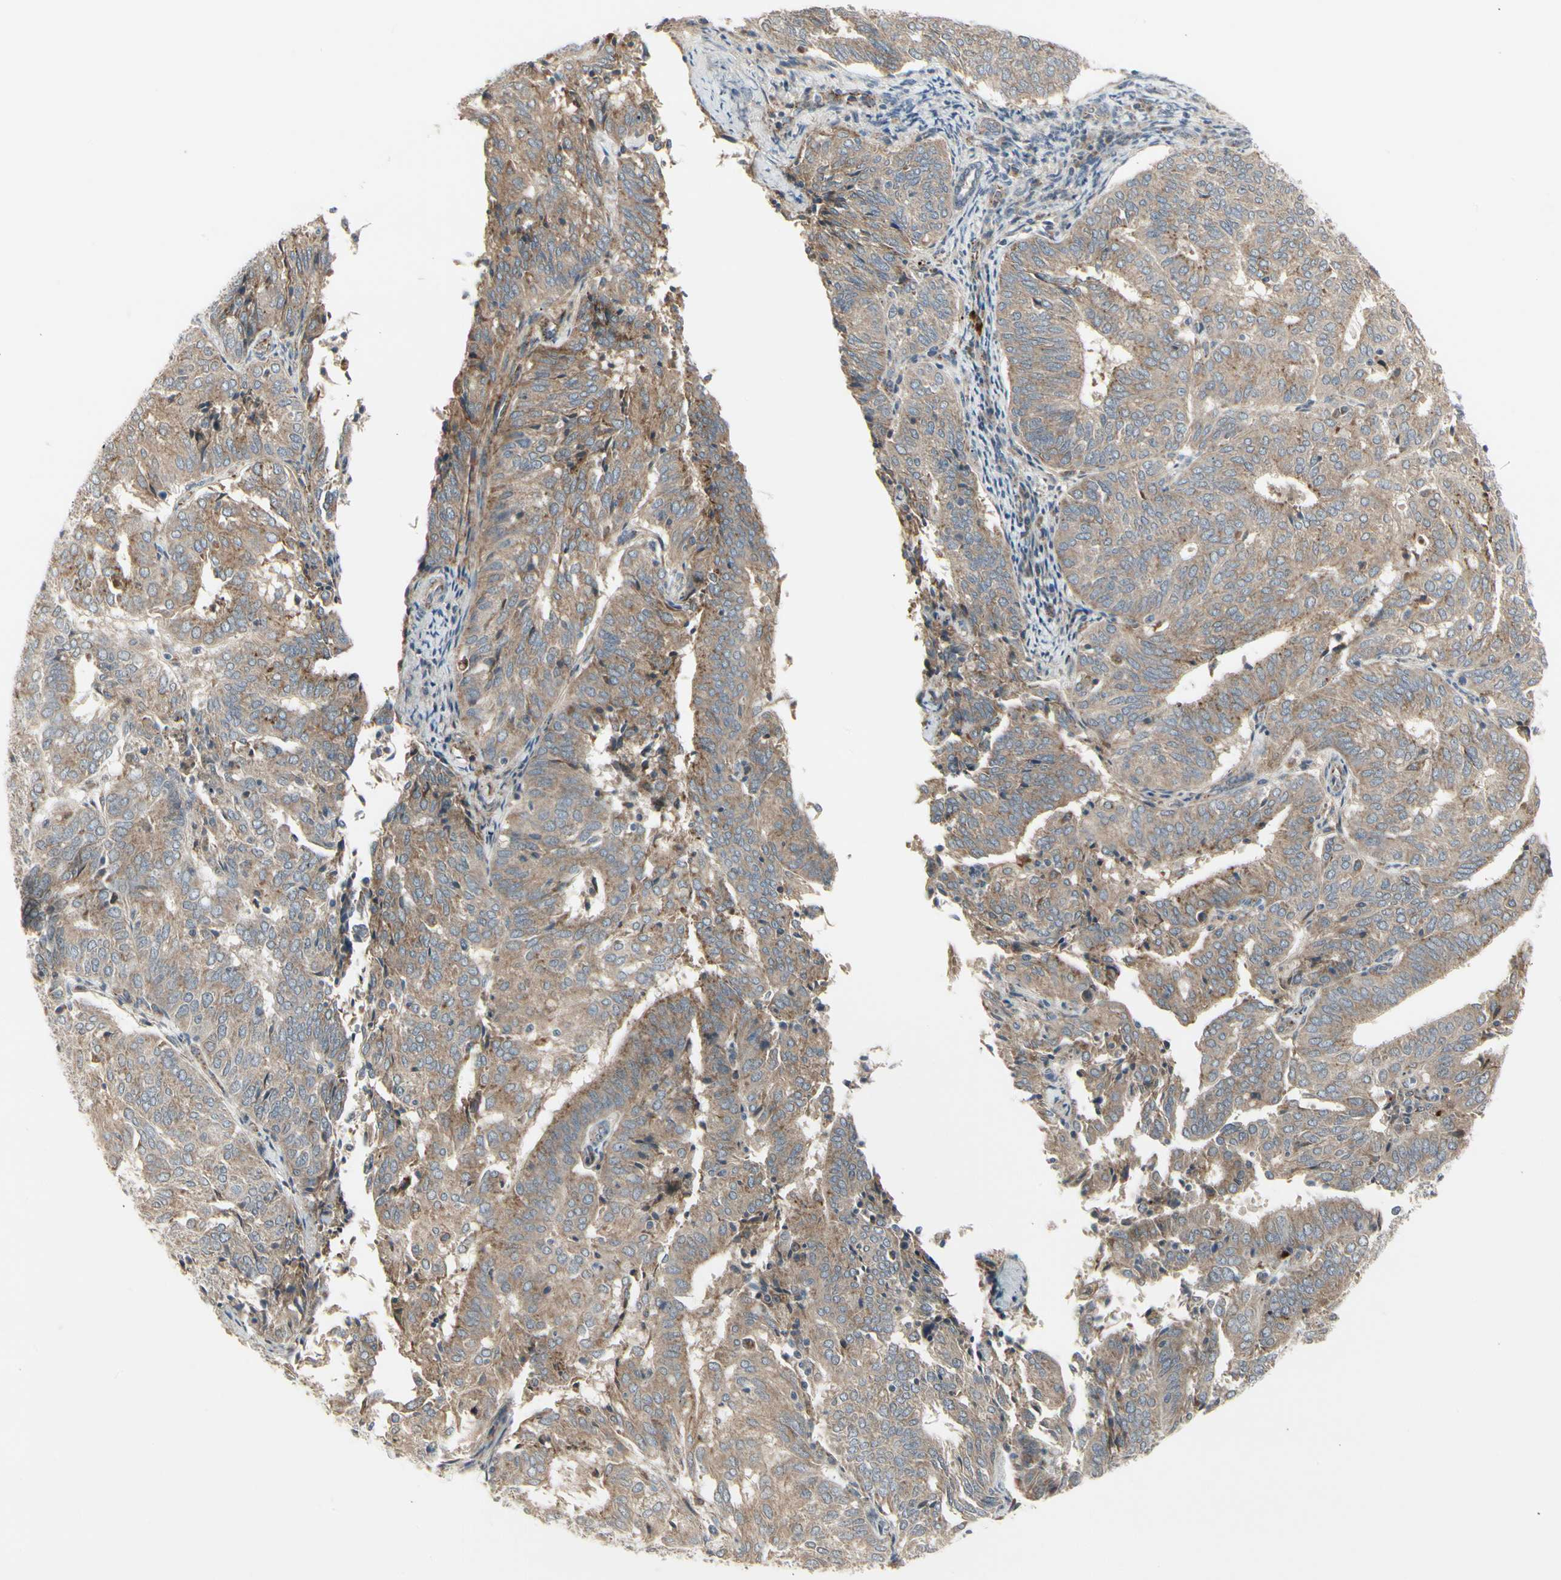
{"staining": {"intensity": "weak", "quantity": ">75%", "location": "cytoplasmic/membranous"}, "tissue": "endometrial cancer", "cell_type": "Tumor cells", "image_type": "cancer", "snomed": [{"axis": "morphology", "description": "Adenocarcinoma, NOS"}, {"axis": "topography", "description": "Uterus"}], "caption": "DAB immunohistochemical staining of endometrial cancer (adenocarcinoma) displays weak cytoplasmic/membranous protein positivity in approximately >75% of tumor cells.", "gene": "GRN", "patient": {"sex": "female", "age": 60}}